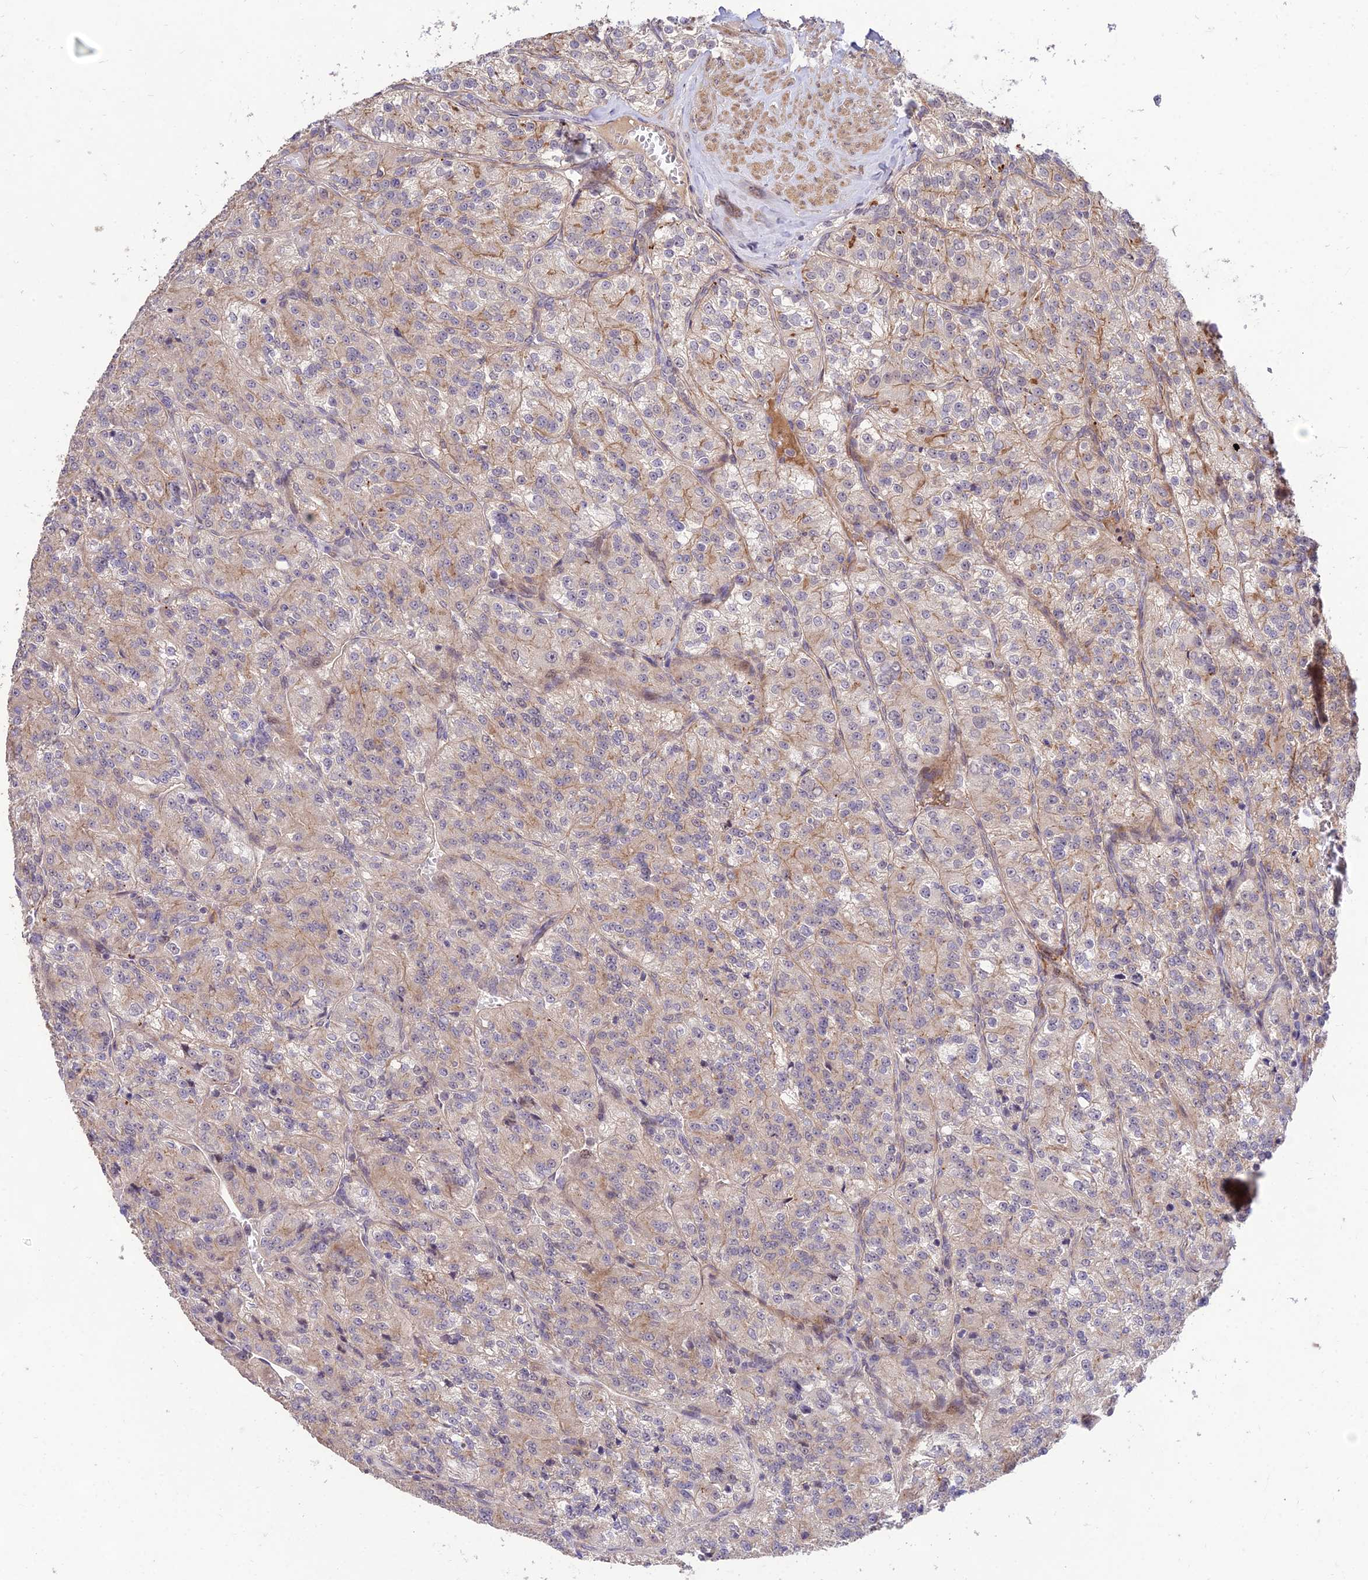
{"staining": {"intensity": "weak", "quantity": "25%-75%", "location": "cytoplasmic/membranous"}, "tissue": "renal cancer", "cell_type": "Tumor cells", "image_type": "cancer", "snomed": [{"axis": "morphology", "description": "Adenocarcinoma, NOS"}, {"axis": "topography", "description": "Kidney"}], "caption": "A low amount of weak cytoplasmic/membranous expression is seen in about 25%-75% of tumor cells in renal cancer (adenocarcinoma) tissue. (DAB (3,3'-diaminobenzidine) IHC, brown staining for protein, blue staining for nuclei).", "gene": "ZNF85", "patient": {"sex": "female", "age": 63}}